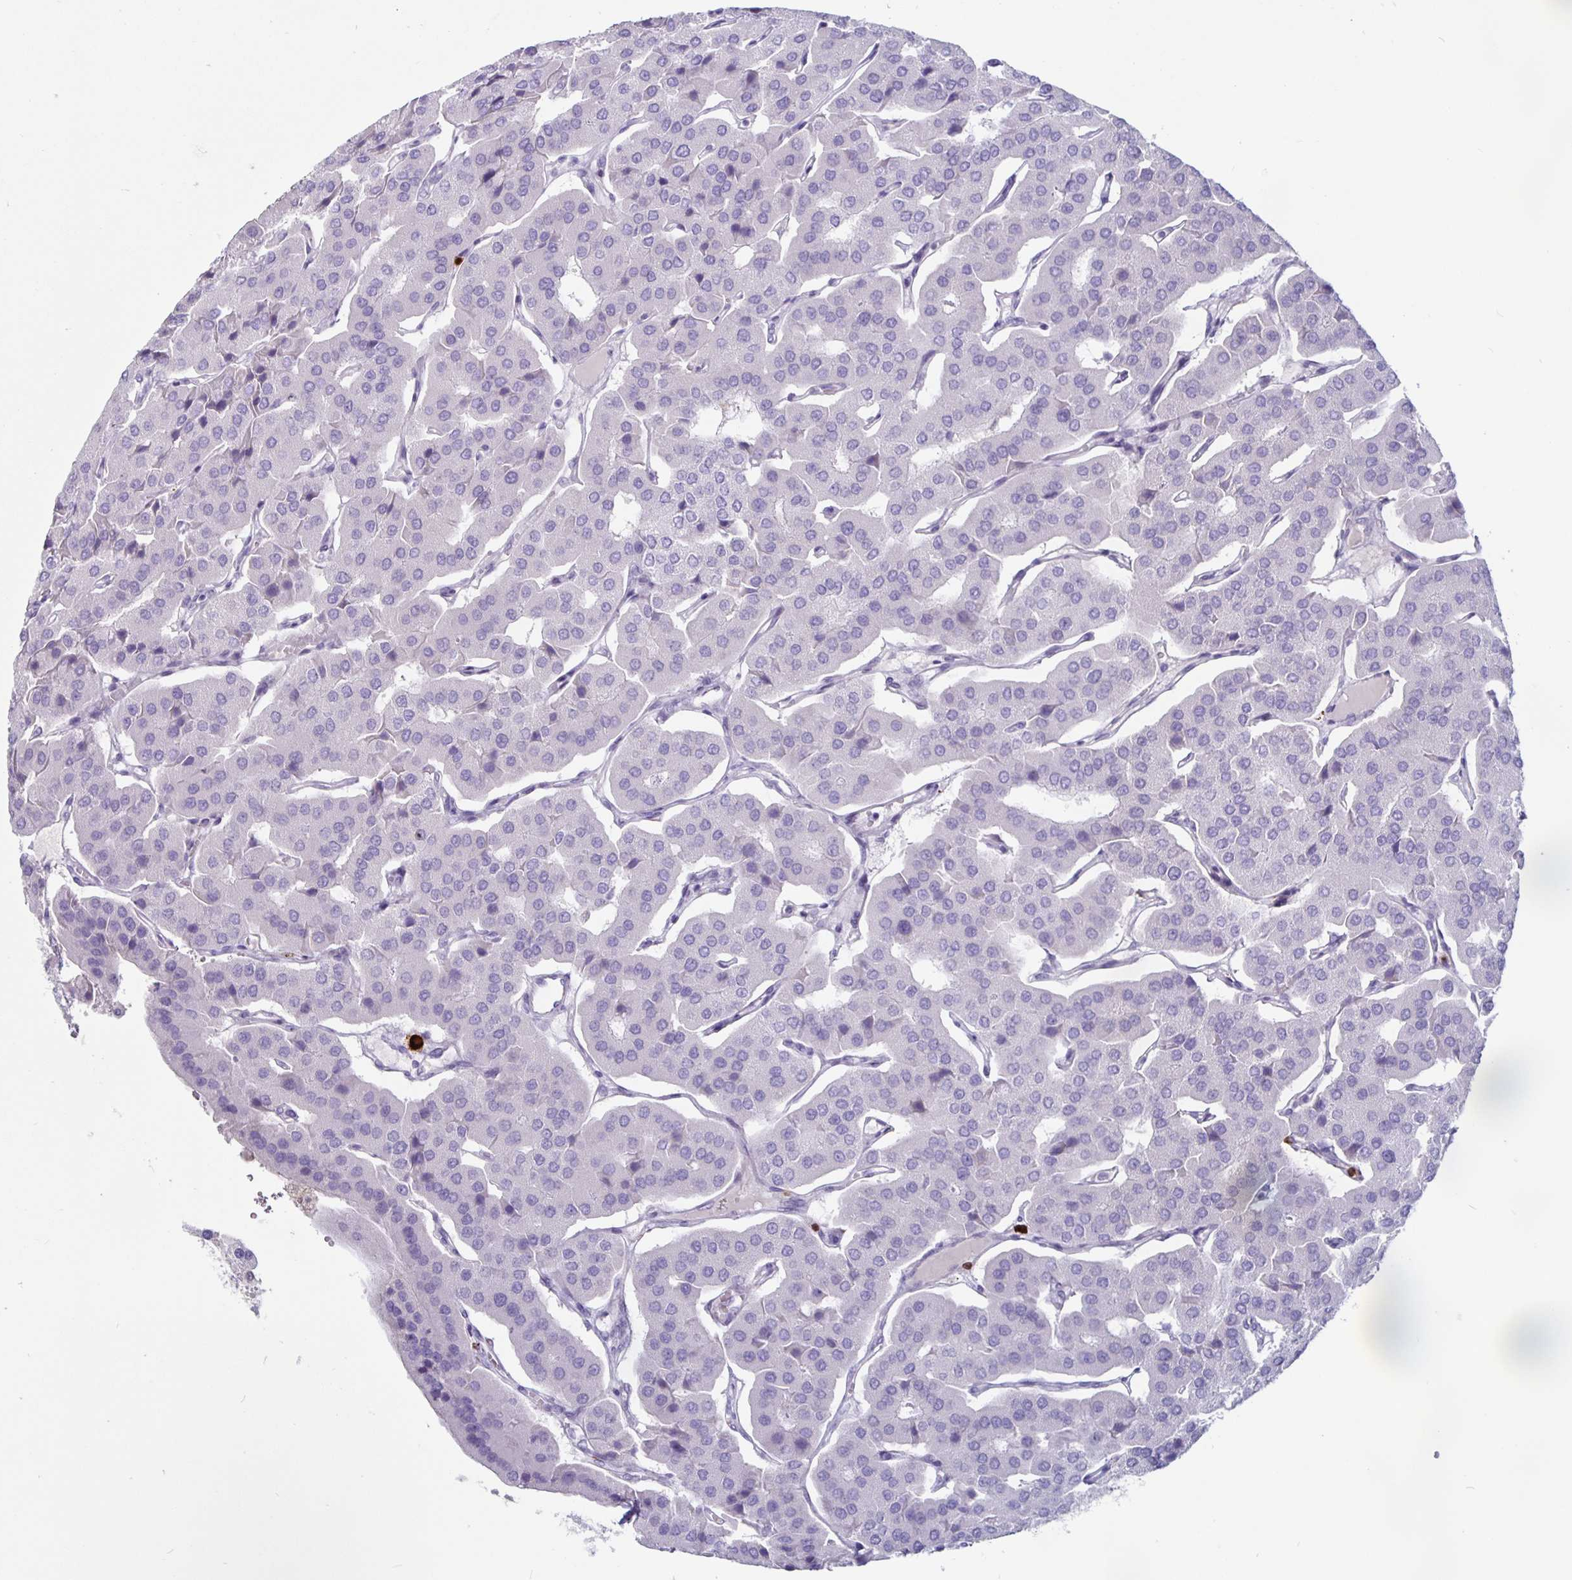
{"staining": {"intensity": "negative", "quantity": "none", "location": "none"}, "tissue": "parathyroid gland", "cell_type": "Glandular cells", "image_type": "normal", "snomed": [{"axis": "morphology", "description": "Normal tissue, NOS"}, {"axis": "morphology", "description": "Adenoma, NOS"}, {"axis": "topography", "description": "Parathyroid gland"}], "caption": "Protein analysis of benign parathyroid gland shows no significant expression in glandular cells.", "gene": "GZMK", "patient": {"sex": "female", "age": 86}}